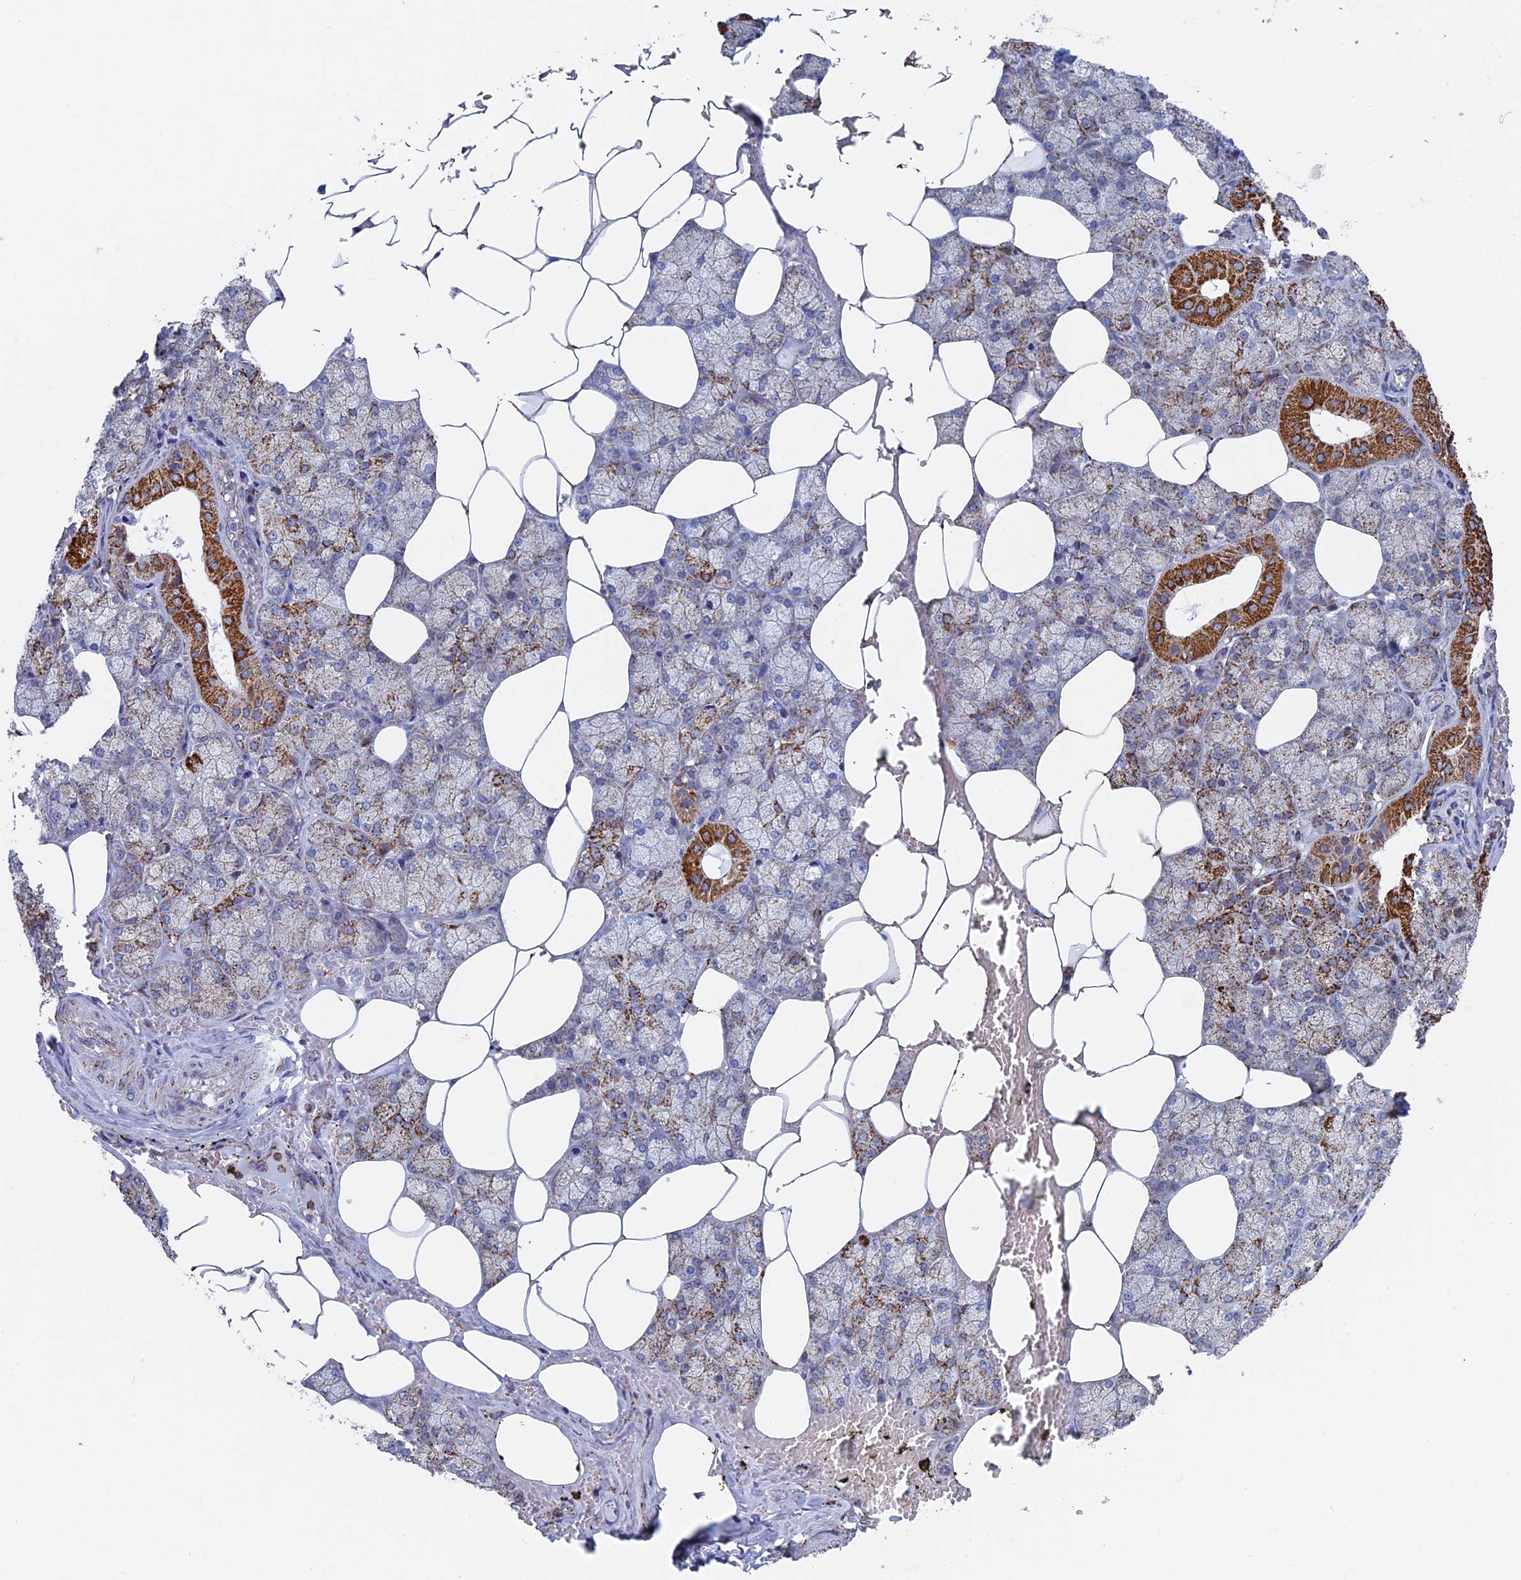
{"staining": {"intensity": "strong", "quantity": "25%-75%", "location": "cytoplasmic/membranous"}, "tissue": "salivary gland", "cell_type": "Glandular cells", "image_type": "normal", "snomed": [{"axis": "morphology", "description": "Normal tissue, NOS"}, {"axis": "topography", "description": "Salivary gland"}], "caption": "Strong cytoplasmic/membranous protein positivity is appreciated in about 25%-75% of glandular cells in salivary gland. The staining was performed using DAB (3,3'-diaminobenzidine) to visualize the protein expression in brown, while the nuclei were stained in blue with hematoxylin (Magnification: 20x).", "gene": "SEC24D", "patient": {"sex": "male", "age": 62}}